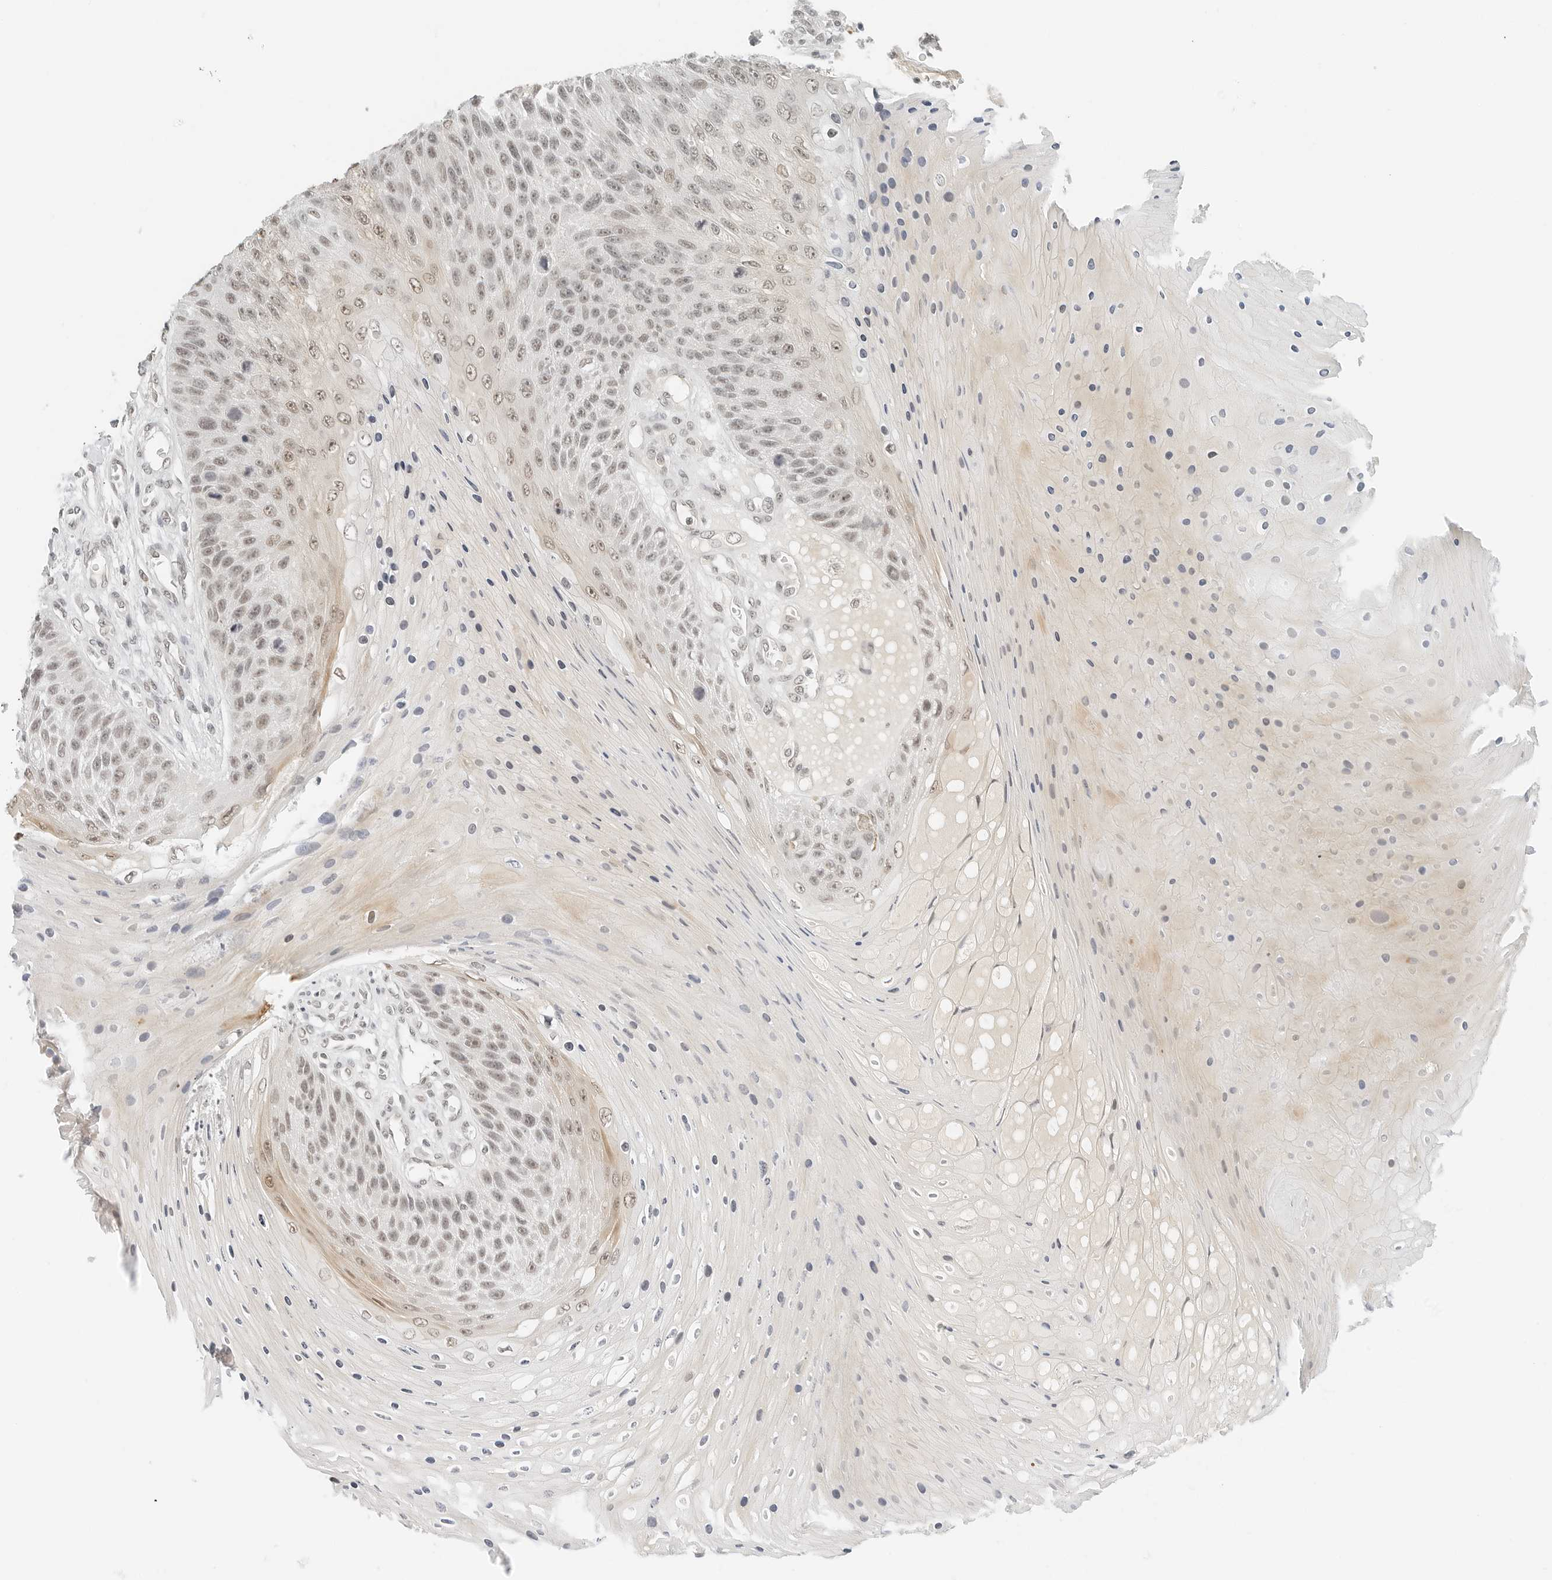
{"staining": {"intensity": "weak", "quantity": "25%-75%", "location": "cytoplasmic/membranous,nuclear"}, "tissue": "skin cancer", "cell_type": "Tumor cells", "image_type": "cancer", "snomed": [{"axis": "morphology", "description": "Squamous cell carcinoma, NOS"}, {"axis": "topography", "description": "Skin"}], "caption": "Weak cytoplasmic/membranous and nuclear protein positivity is appreciated in about 25%-75% of tumor cells in skin cancer (squamous cell carcinoma).", "gene": "NEO1", "patient": {"sex": "female", "age": 88}}